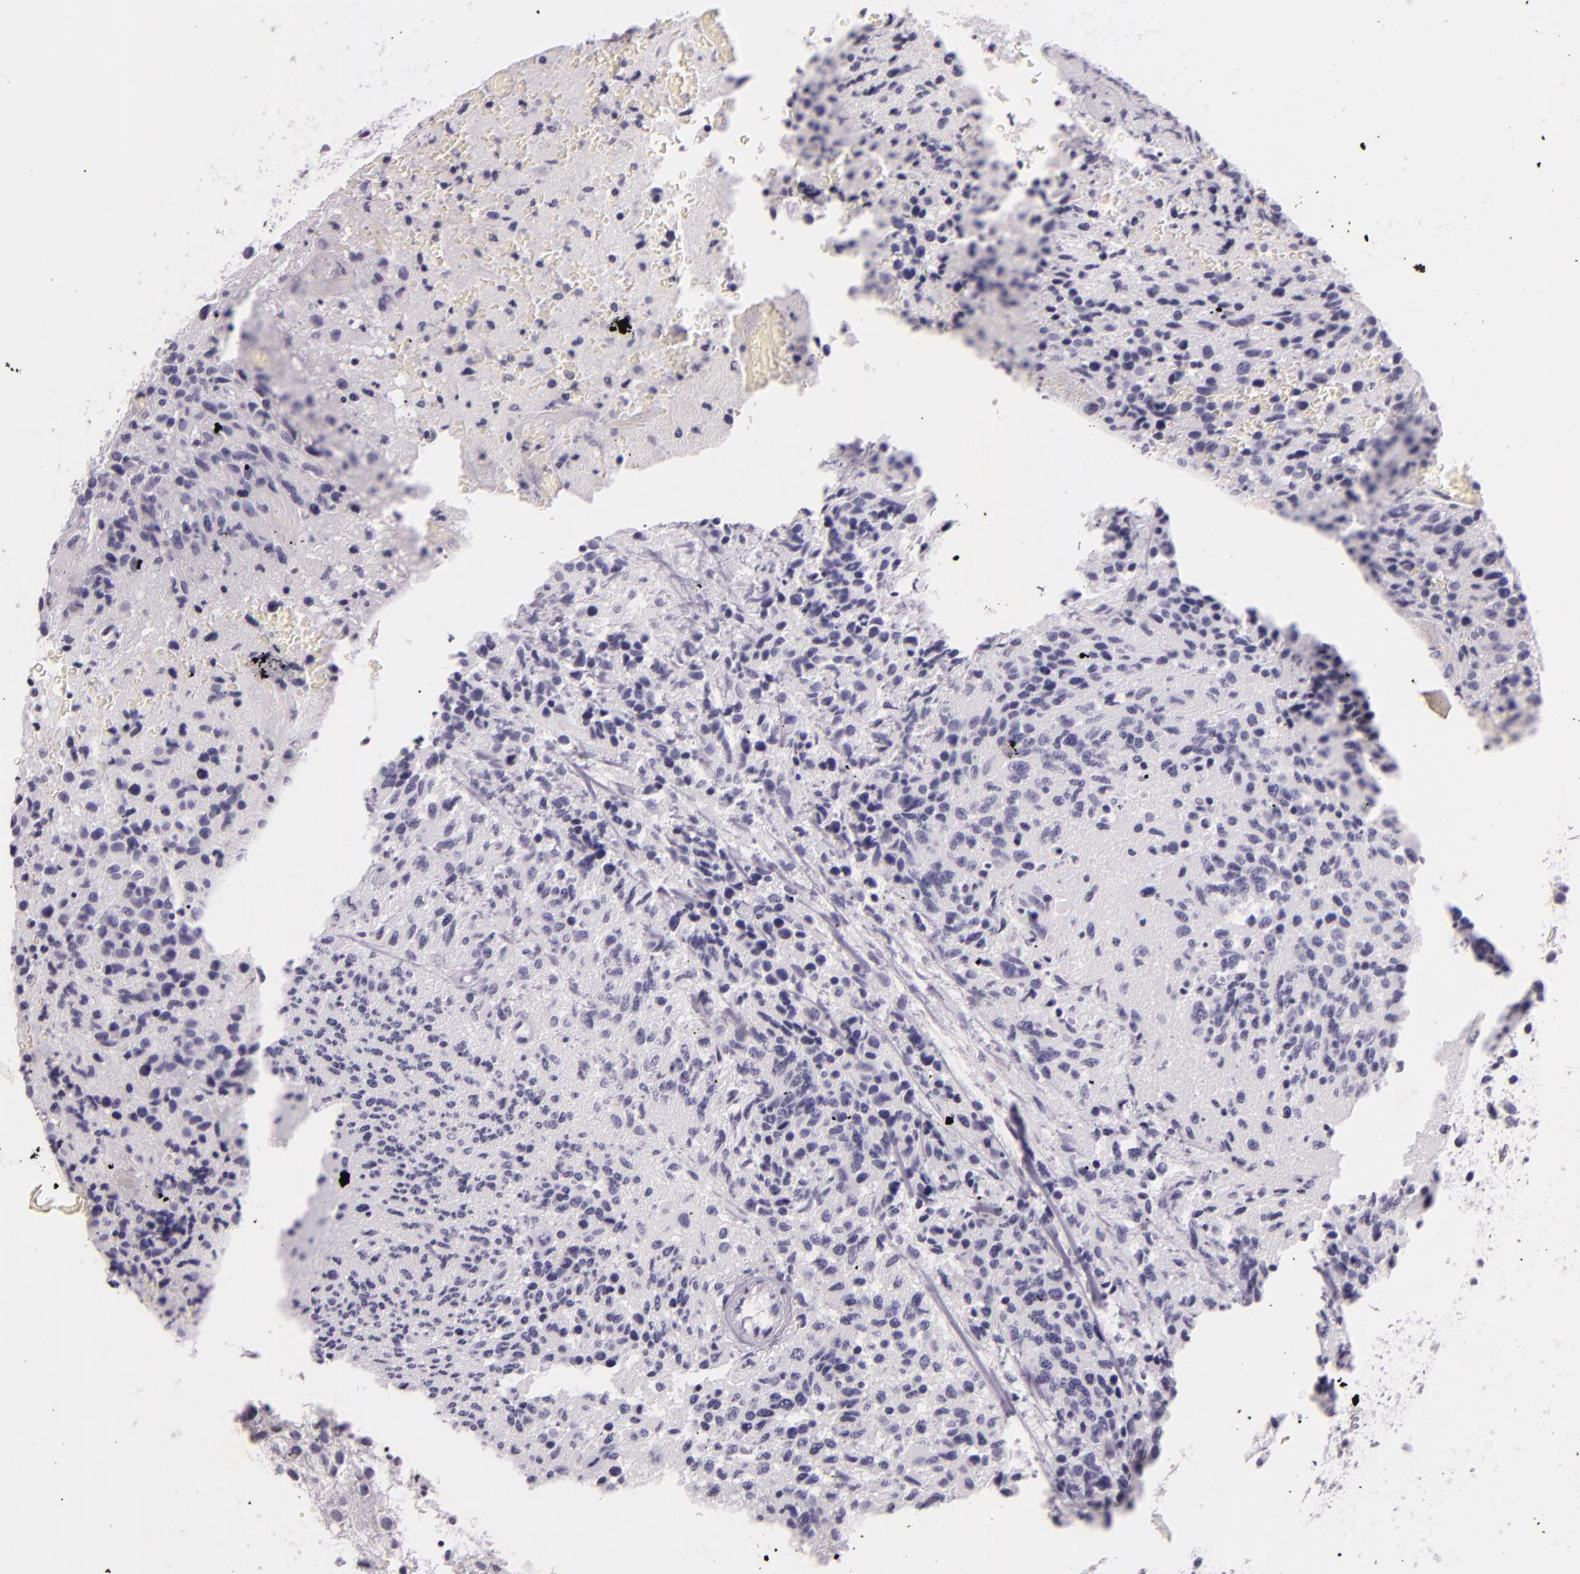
{"staining": {"intensity": "negative", "quantity": "none", "location": "none"}, "tissue": "glioma", "cell_type": "Tumor cells", "image_type": "cancer", "snomed": [{"axis": "morphology", "description": "Glioma, malignant, High grade"}, {"axis": "topography", "description": "Brain"}], "caption": "Tumor cells show no significant protein expression in malignant glioma (high-grade).", "gene": "DLG4", "patient": {"sex": "male", "age": 36}}